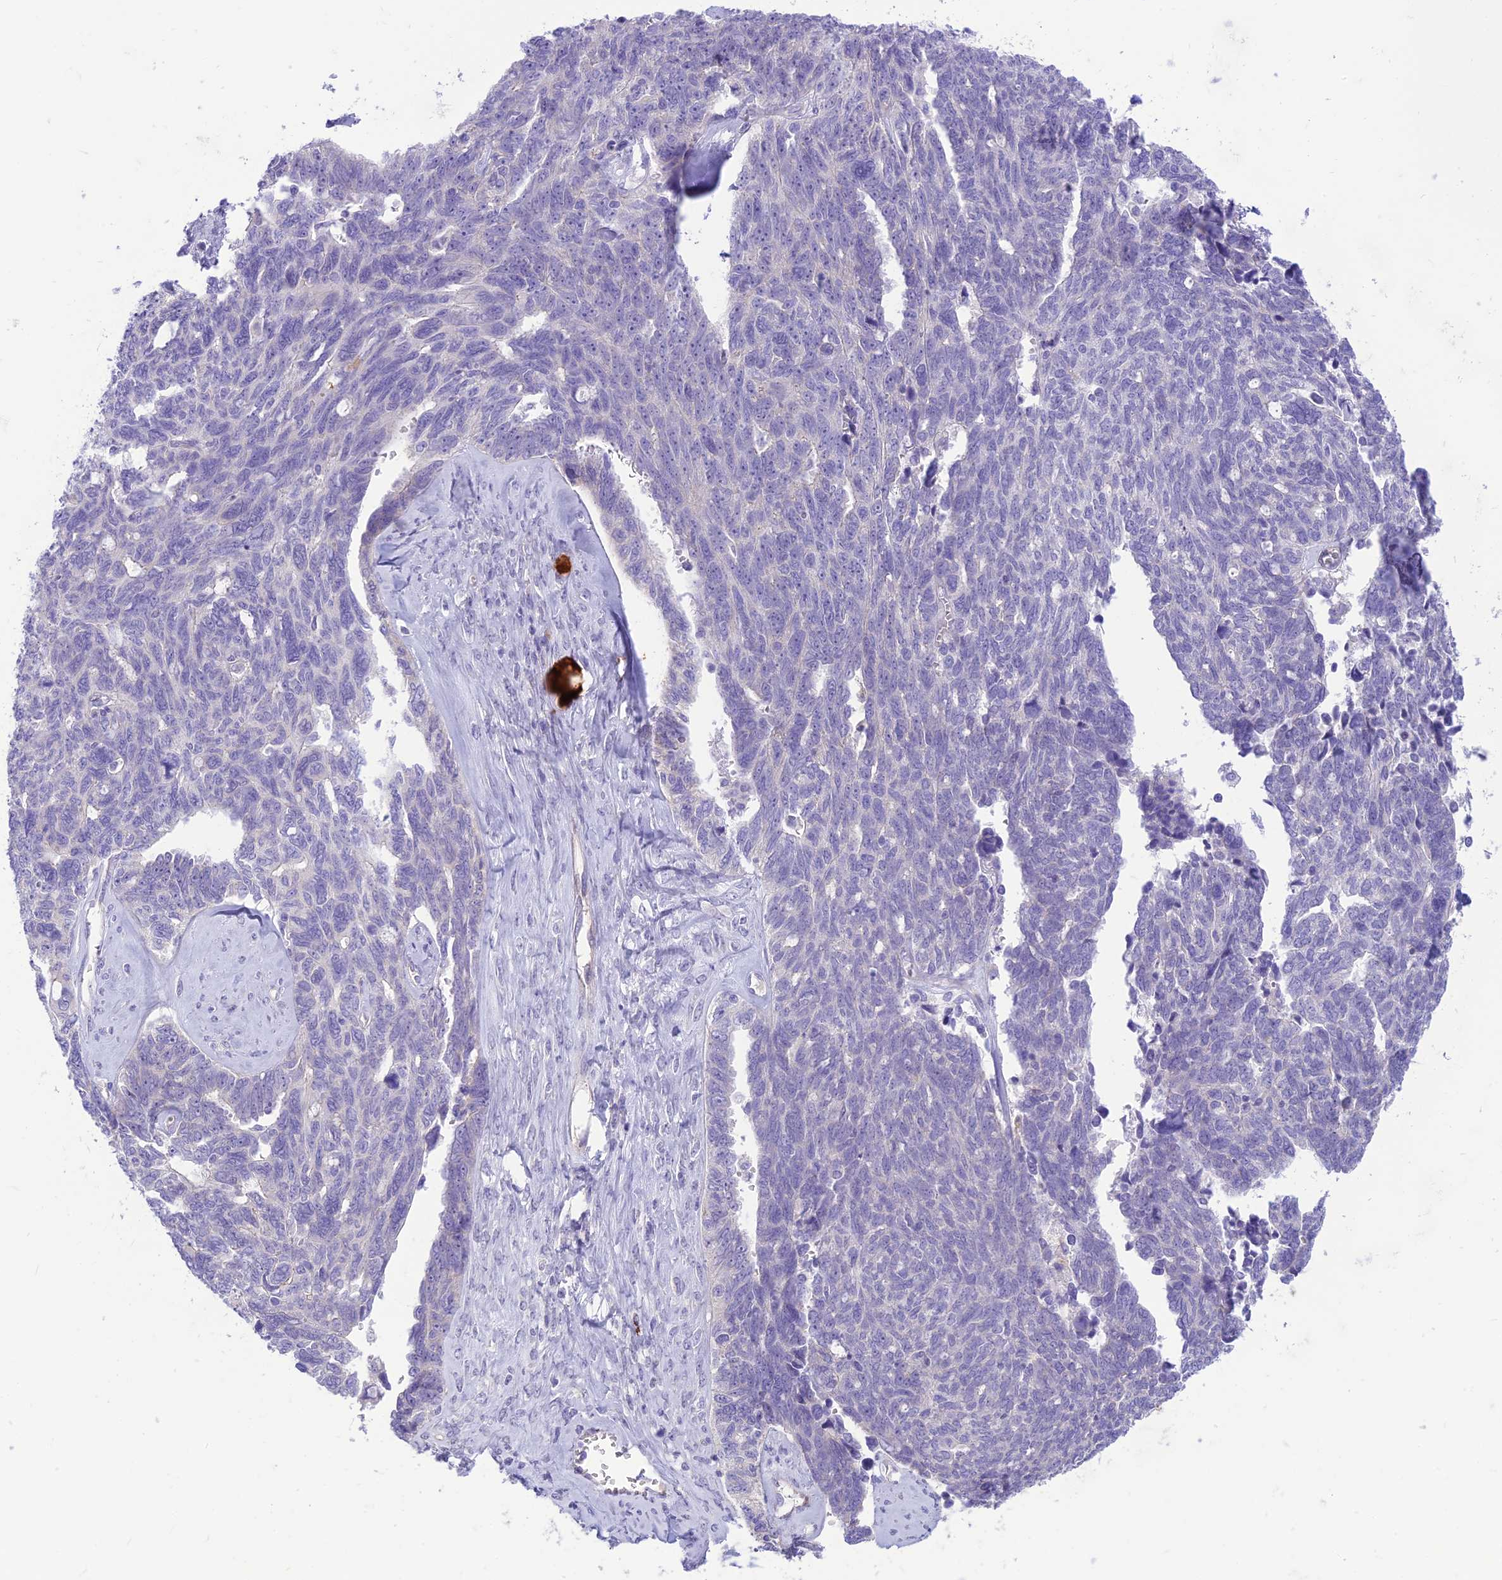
{"staining": {"intensity": "negative", "quantity": "none", "location": "none"}, "tissue": "ovarian cancer", "cell_type": "Tumor cells", "image_type": "cancer", "snomed": [{"axis": "morphology", "description": "Cystadenocarcinoma, serous, NOS"}, {"axis": "topography", "description": "Ovary"}], "caption": "Ovarian cancer stained for a protein using immunohistochemistry (IHC) demonstrates no expression tumor cells.", "gene": "DHDH", "patient": {"sex": "female", "age": 79}}